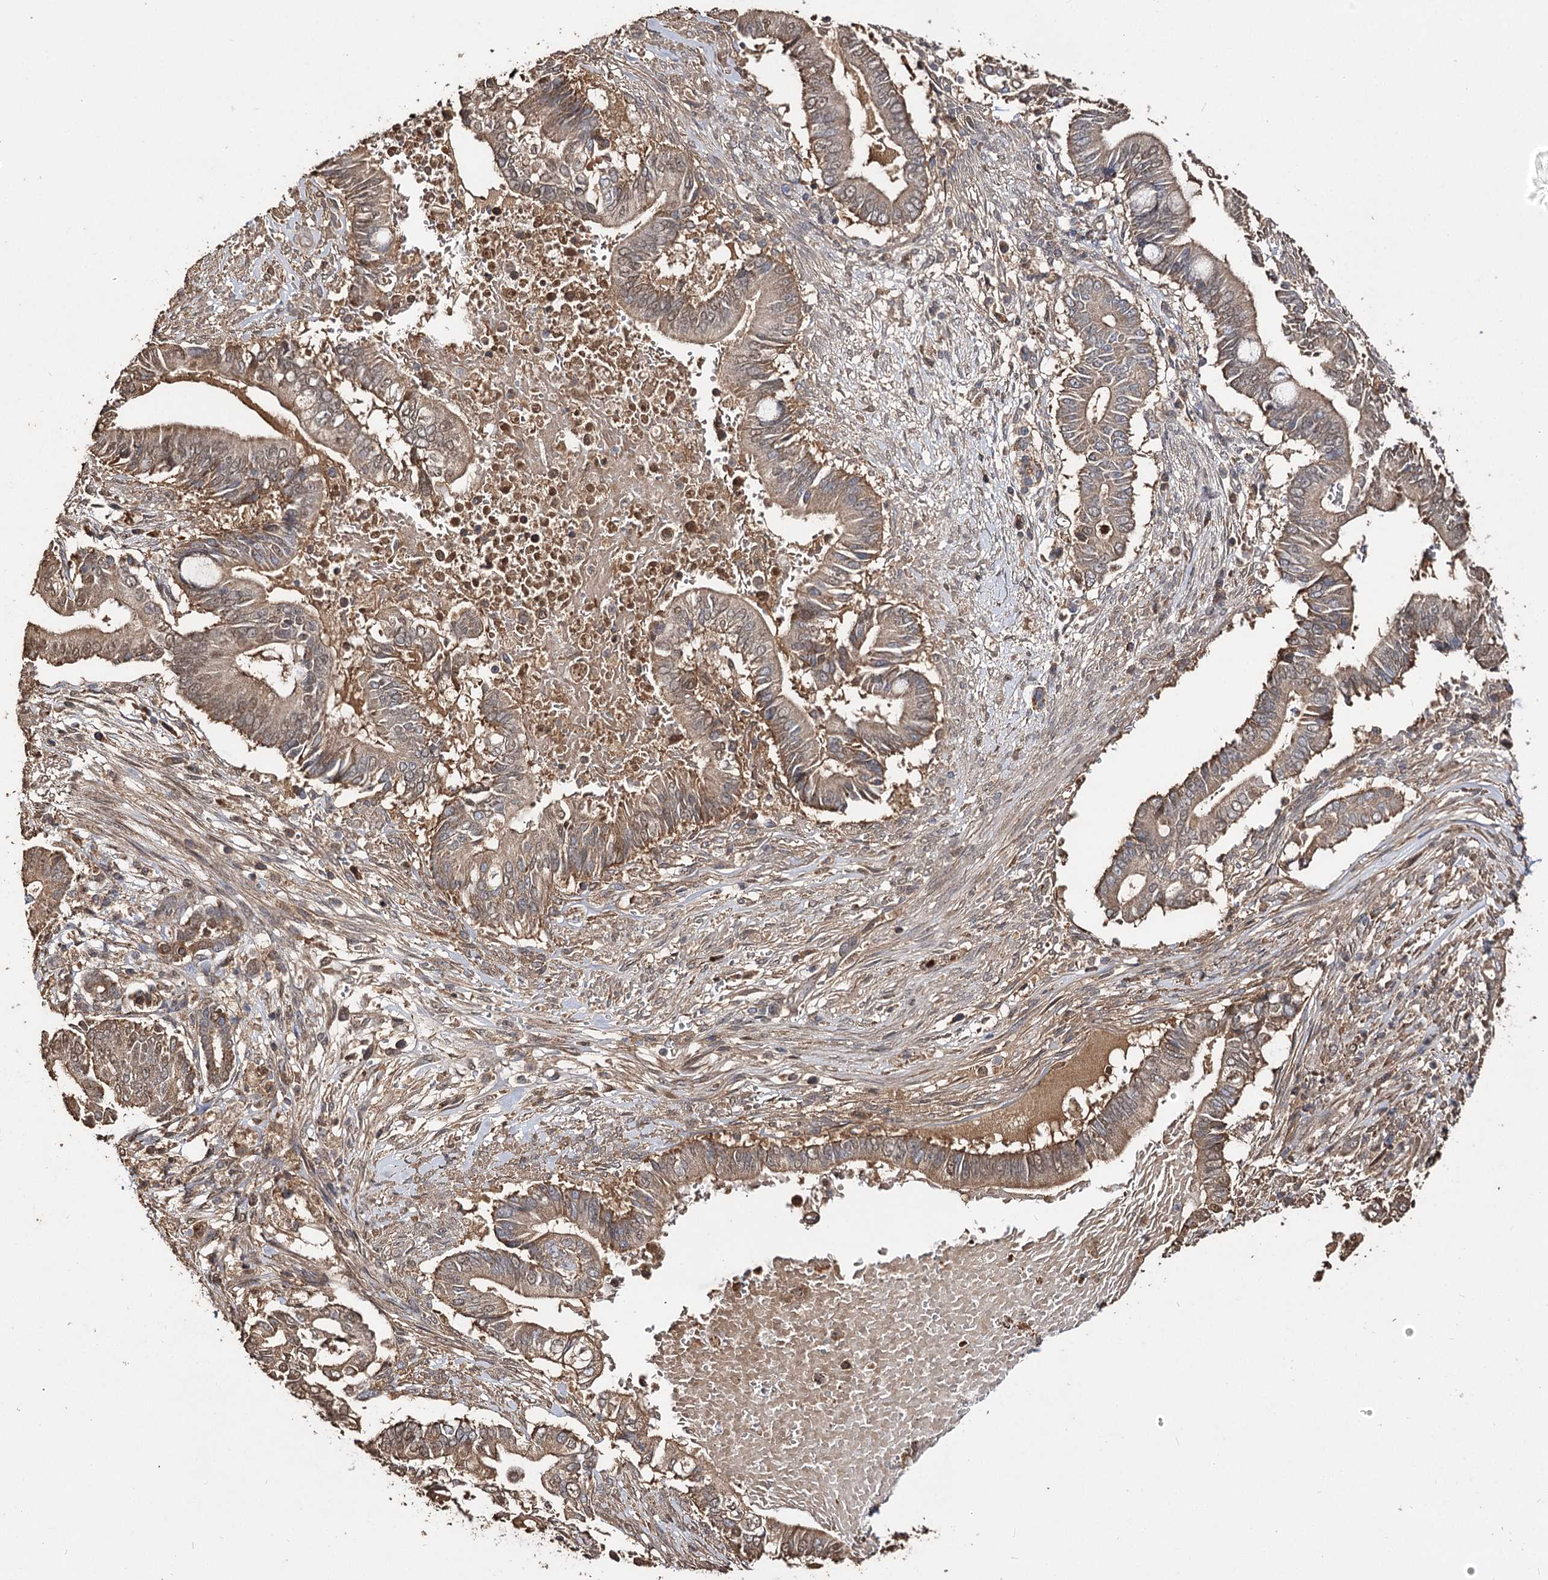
{"staining": {"intensity": "moderate", "quantity": ">75%", "location": "cytoplasmic/membranous"}, "tissue": "pancreatic cancer", "cell_type": "Tumor cells", "image_type": "cancer", "snomed": [{"axis": "morphology", "description": "Adenocarcinoma, NOS"}, {"axis": "topography", "description": "Pancreas"}], "caption": "Pancreatic cancer stained for a protein (brown) displays moderate cytoplasmic/membranous positive staining in about >75% of tumor cells.", "gene": "ARL13A", "patient": {"sex": "male", "age": 68}}